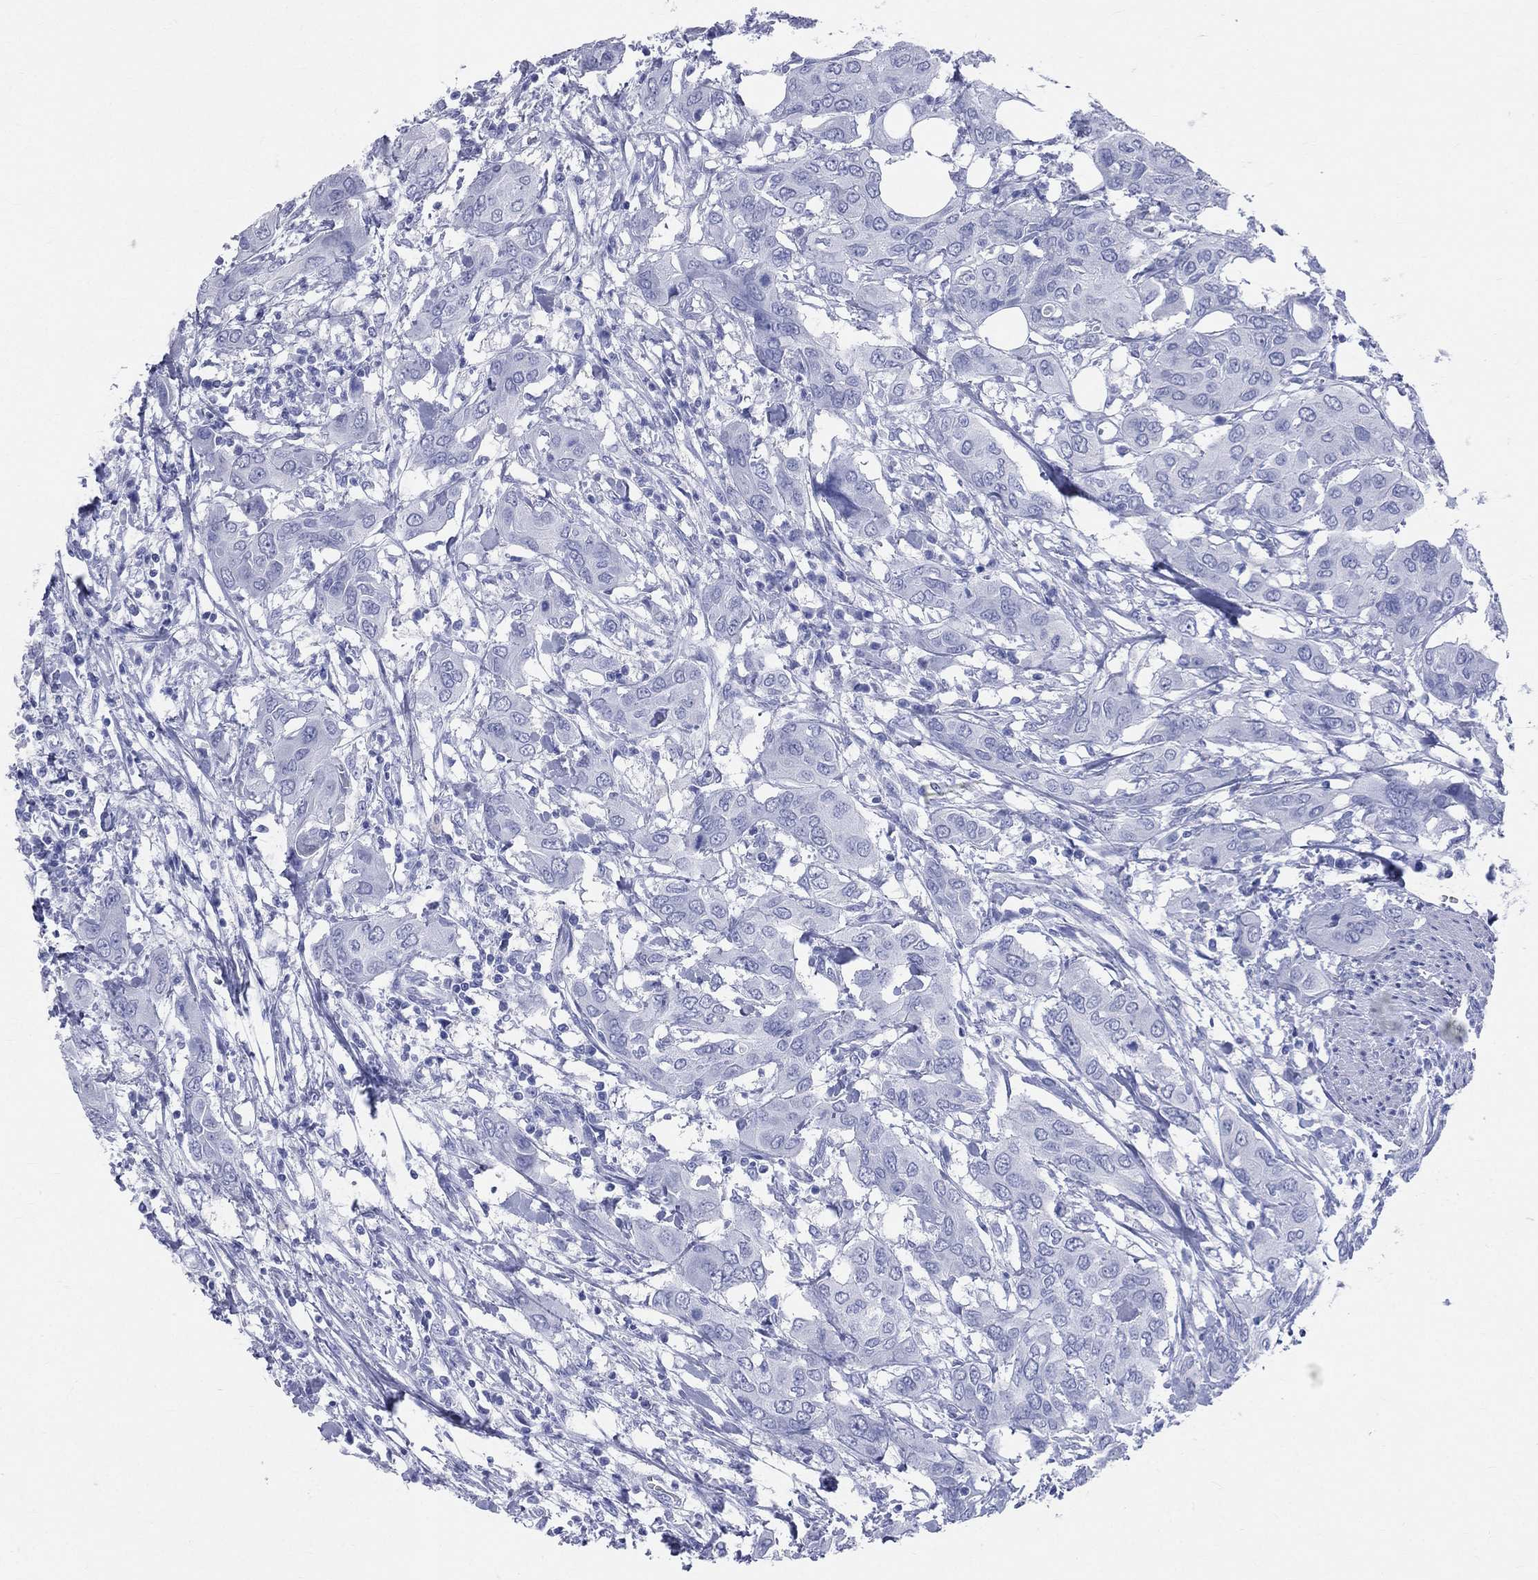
{"staining": {"intensity": "negative", "quantity": "none", "location": "none"}, "tissue": "urothelial cancer", "cell_type": "Tumor cells", "image_type": "cancer", "snomed": [{"axis": "morphology", "description": "Urothelial carcinoma, NOS"}, {"axis": "morphology", "description": "Urothelial carcinoma, High grade"}, {"axis": "topography", "description": "Urinary bladder"}], "caption": "Tumor cells show no significant positivity in transitional cell carcinoma.", "gene": "SYP", "patient": {"sex": "male", "age": 63}}